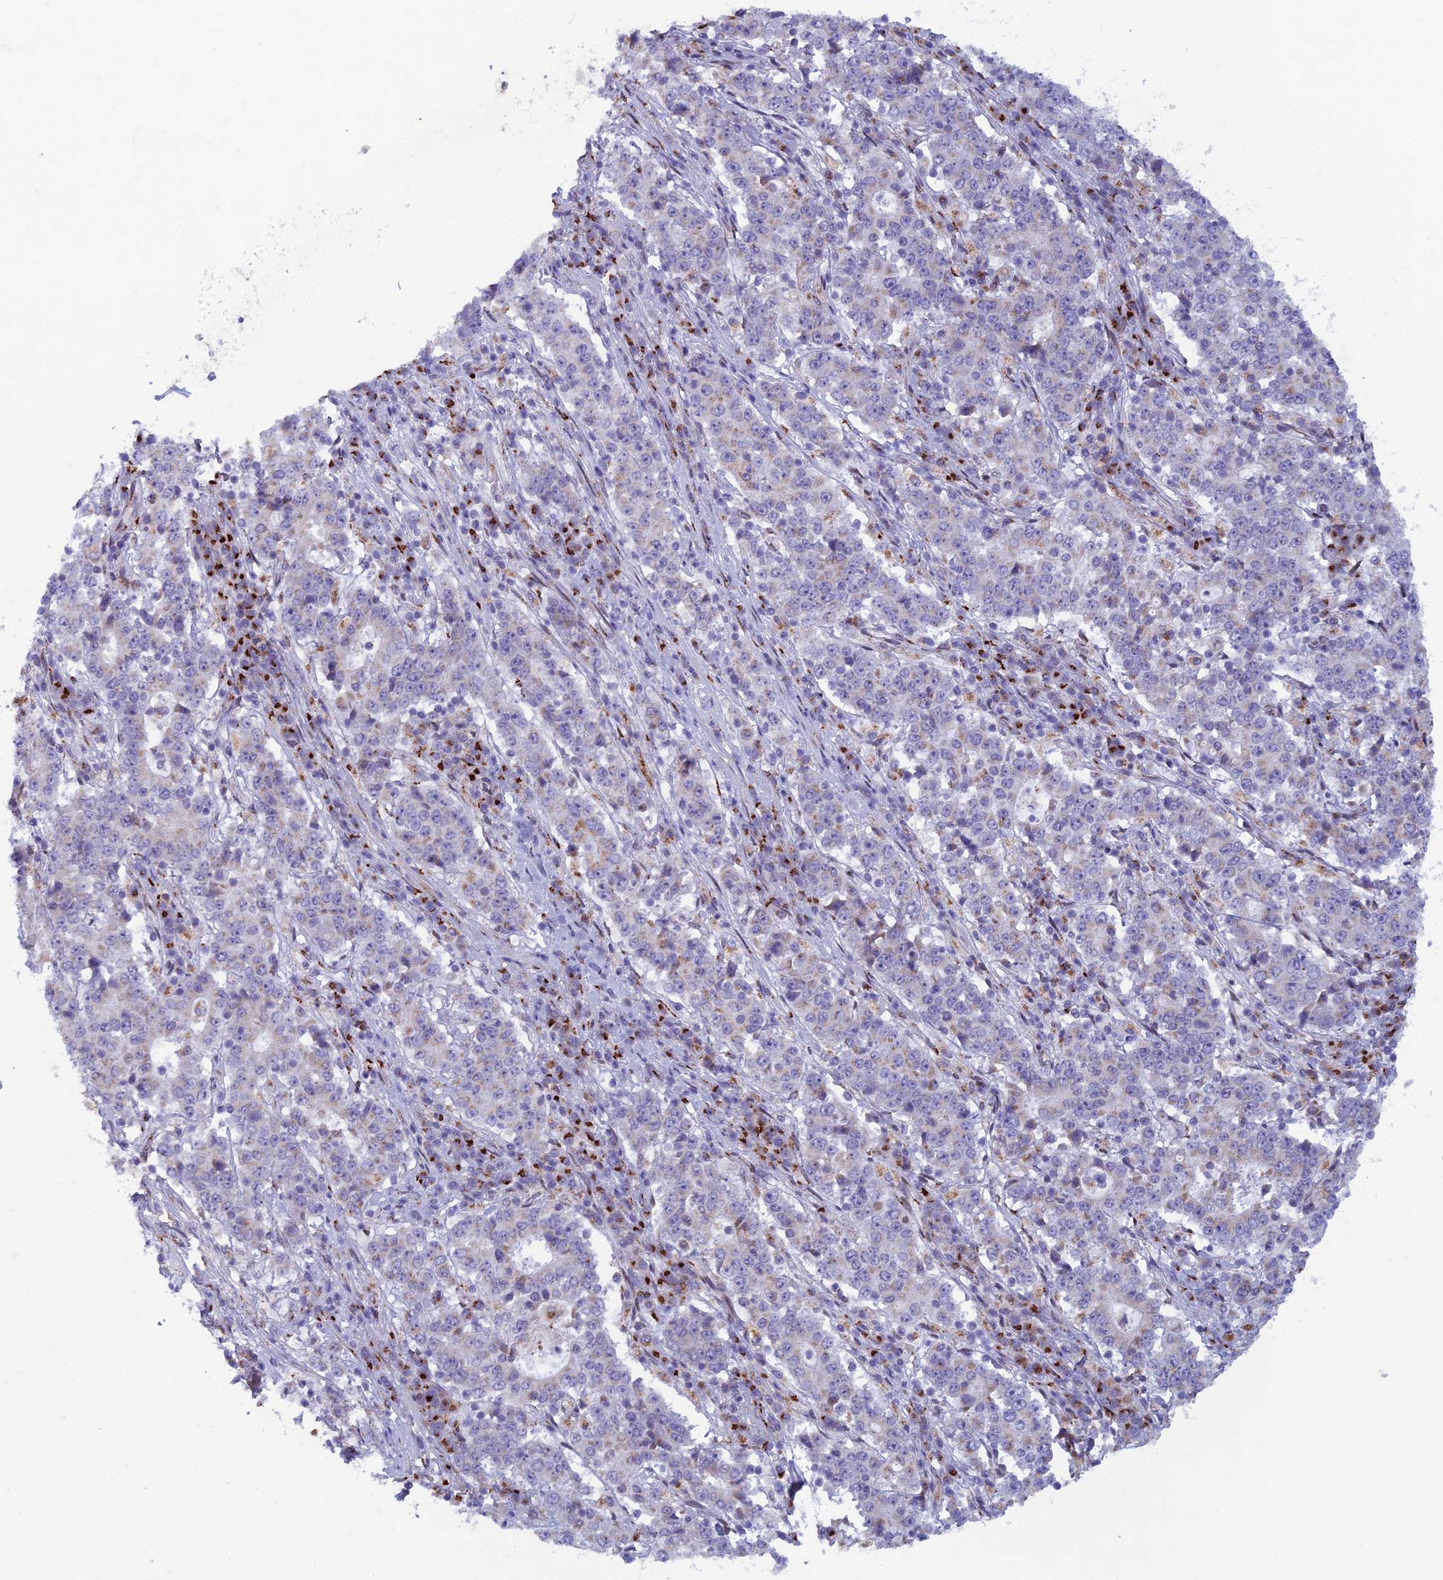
{"staining": {"intensity": "weak", "quantity": "<25%", "location": "cytoplasmic/membranous"}, "tissue": "stomach cancer", "cell_type": "Tumor cells", "image_type": "cancer", "snomed": [{"axis": "morphology", "description": "Adenocarcinoma, NOS"}, {"axis": "topography", "description": "Stomach"}], "caption": "Stomach adenocarcinoma was stained to show a protein in brown. There is no significant expression in tumor cells. (DAB immunohistochemistry (IHC) visualized using brightfield microscopy, high magnification).", "gene": "FAM3C", "patient": {"sex": "male", "age": 59}}